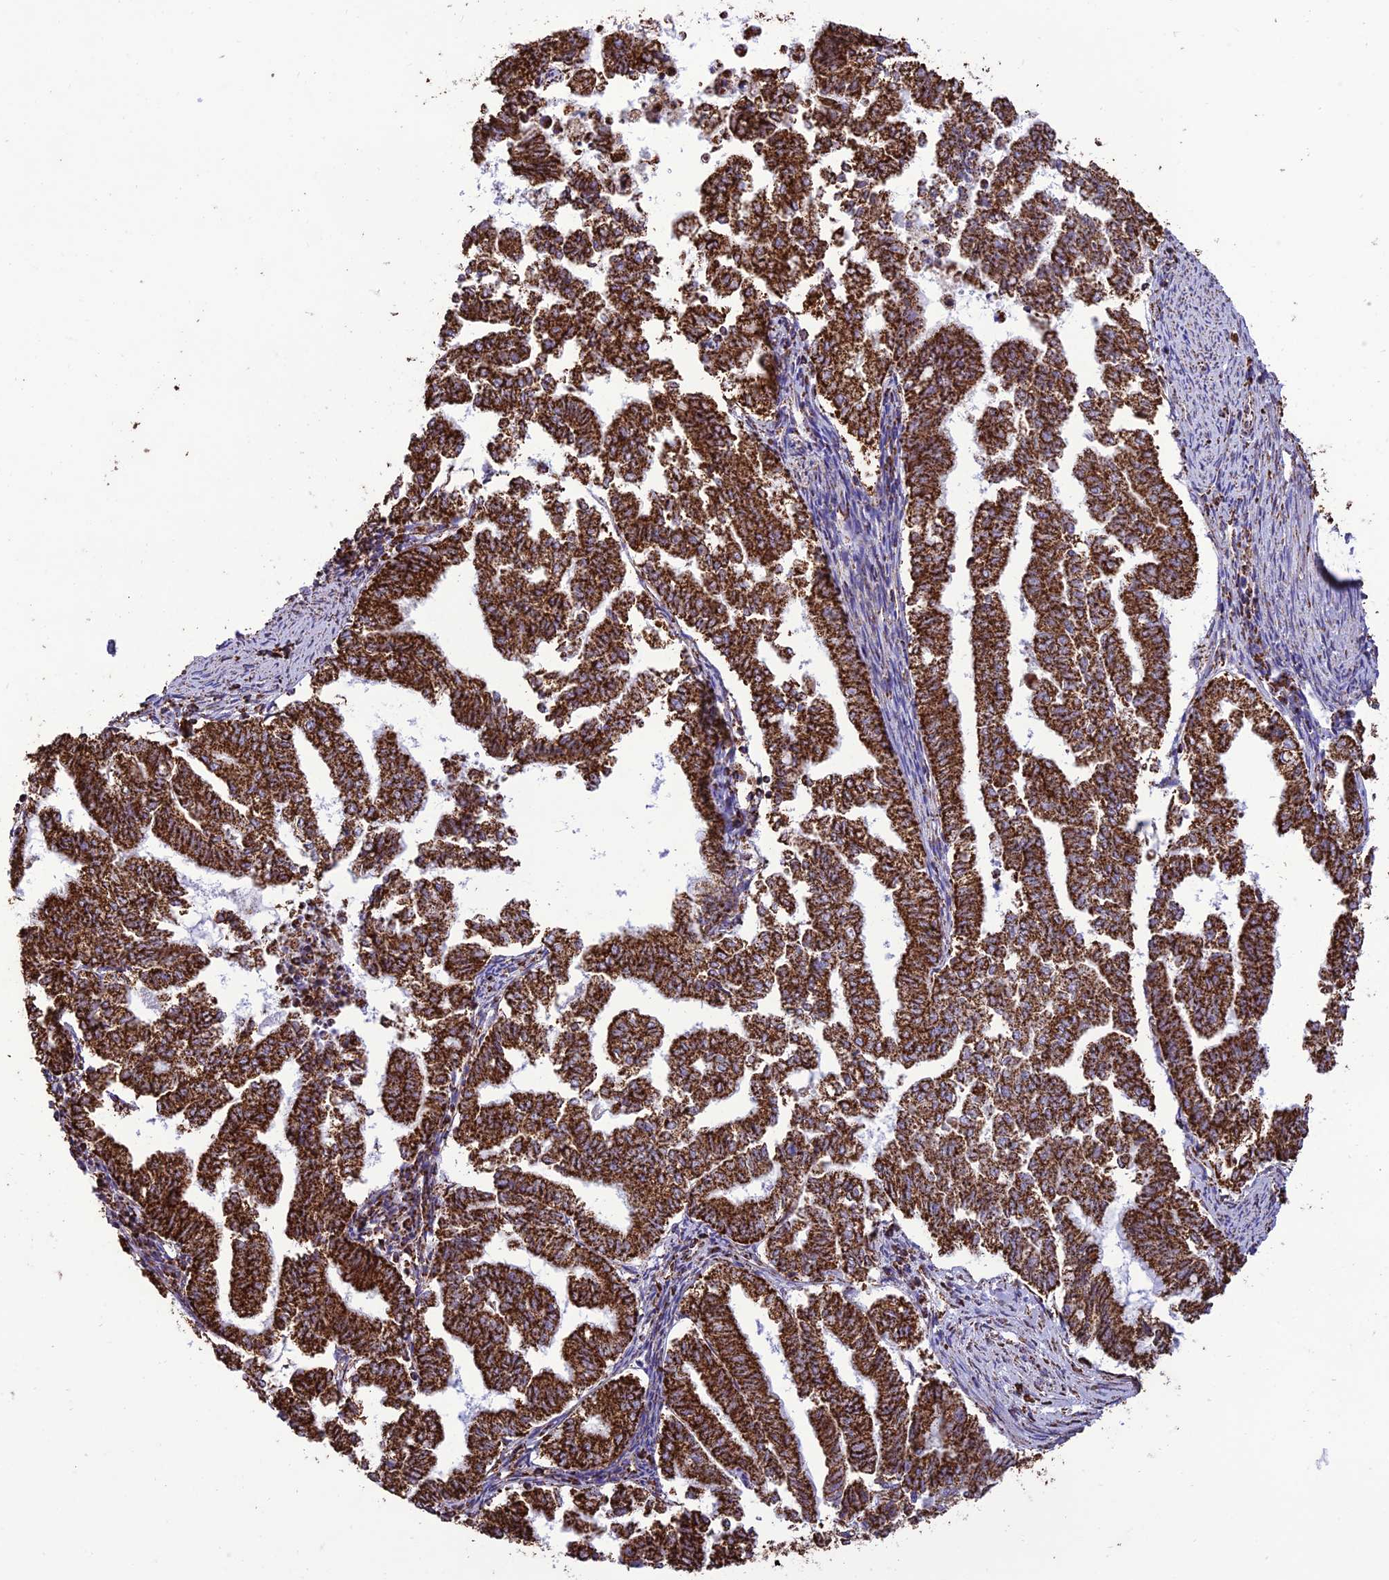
{"staining": {"intensity": "strong", "quantity": ">75%", "location": "cytoplasmic/membranous"}, "tissue": "endometrial cancer", "cell_type": "Tumor cells", "image_type": "cancer", "snomed": [{"axis": "morphology", "description": "Adenocarcinoma, NOS"}, {"axis": "topography", "description": "Endometrium"}], "caption": "Protein expression analysis of endometrial cancer exhibits strong cytoplasmic/membranous staining in about >75% of tumor cells.", "gene": "NDUFAF1", "patient": {"sex": "female", "age": 79}}